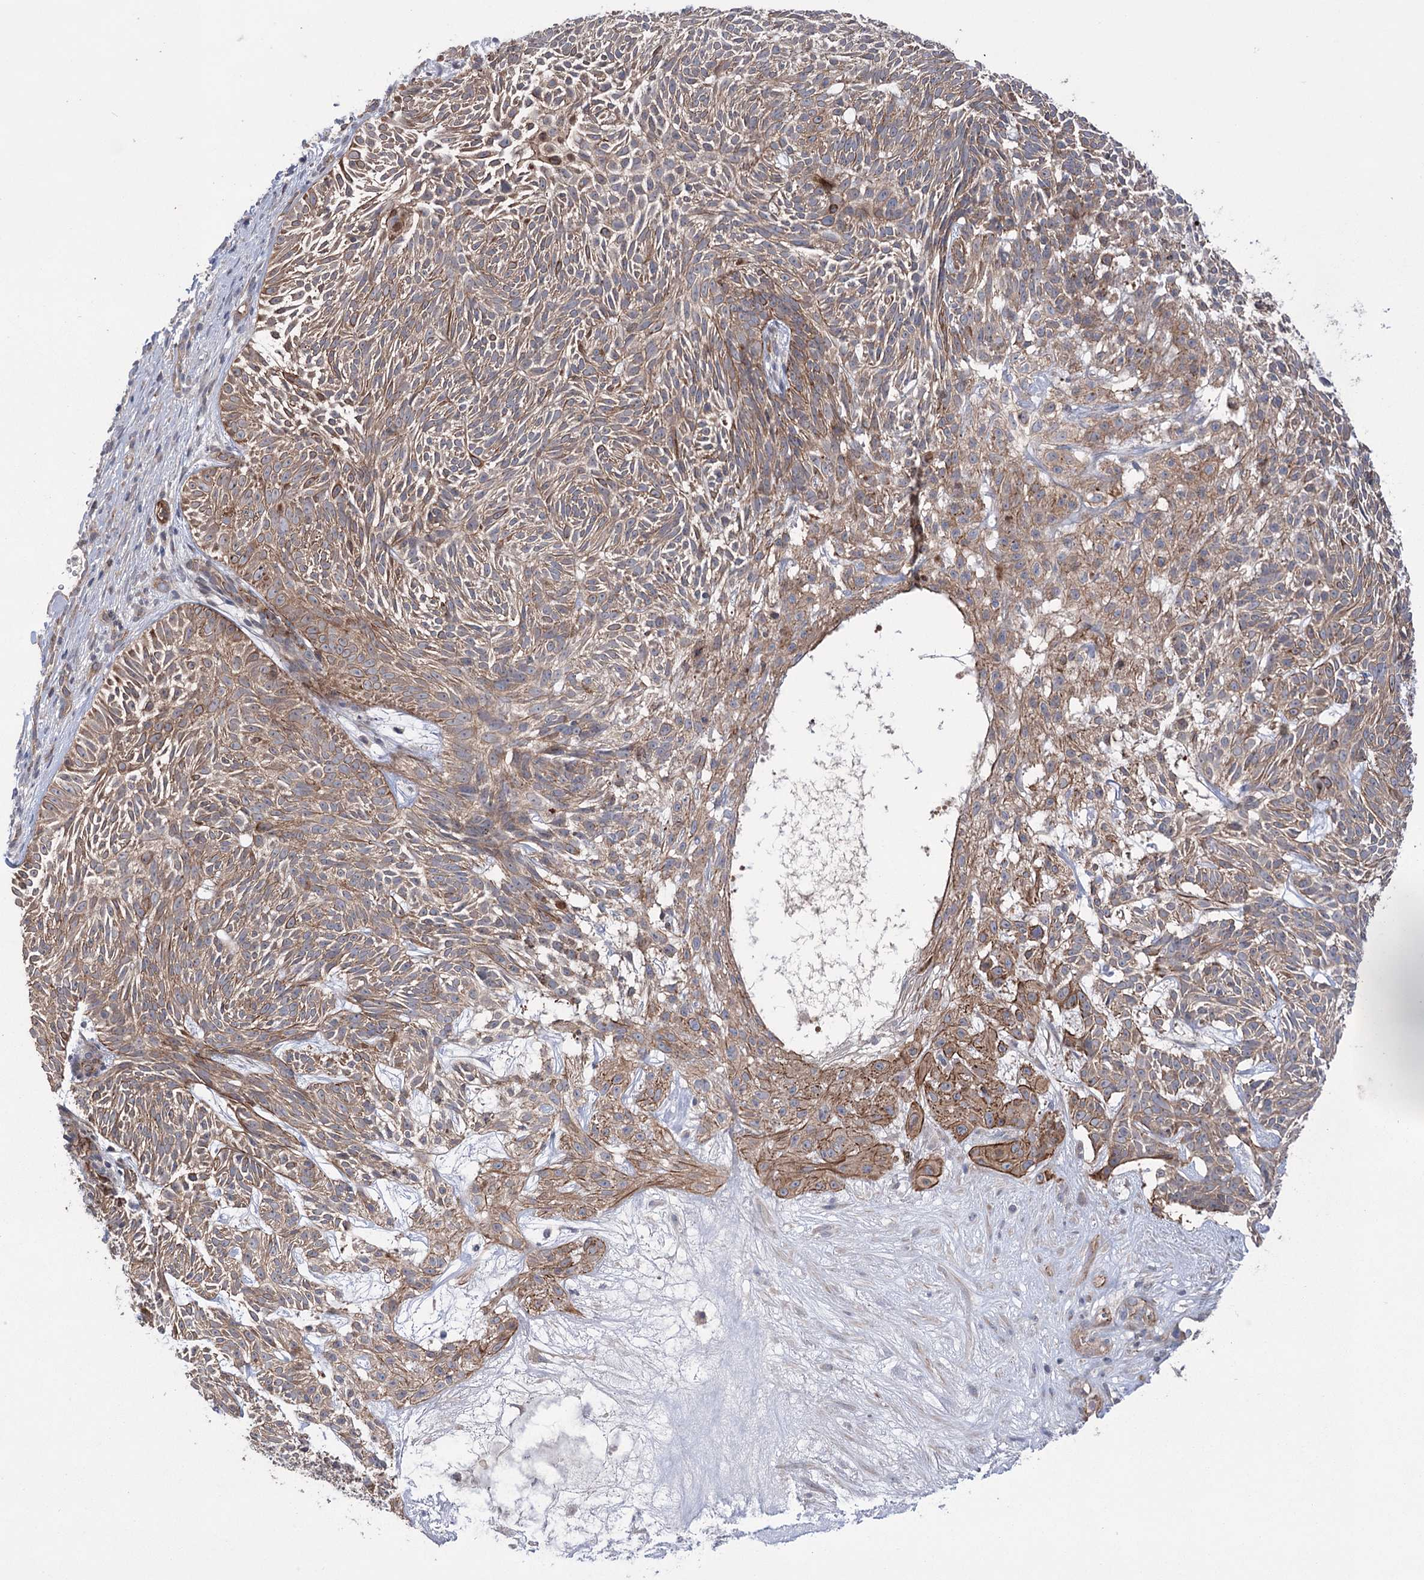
{"staining": {"intensity": "moderate", "quantity": ">75%", "location": "cytoplasmic/membranous"}, "tissue": "skin cancer", "cell_type": "Tumor cells", "image_type": "cancer", "snomed": [{"axis": "morphology", "description": "Basal cell carcinoma"}, {"axis": "topography", "description": "Skin"}], "caption": "Protein staining of skin cancer tissue displays moderate cytoplasmic/membranous positivity in about >75% of tumor cells.", "gene": "TRIM71", "patient": {"sex": "male", "age": 75}}